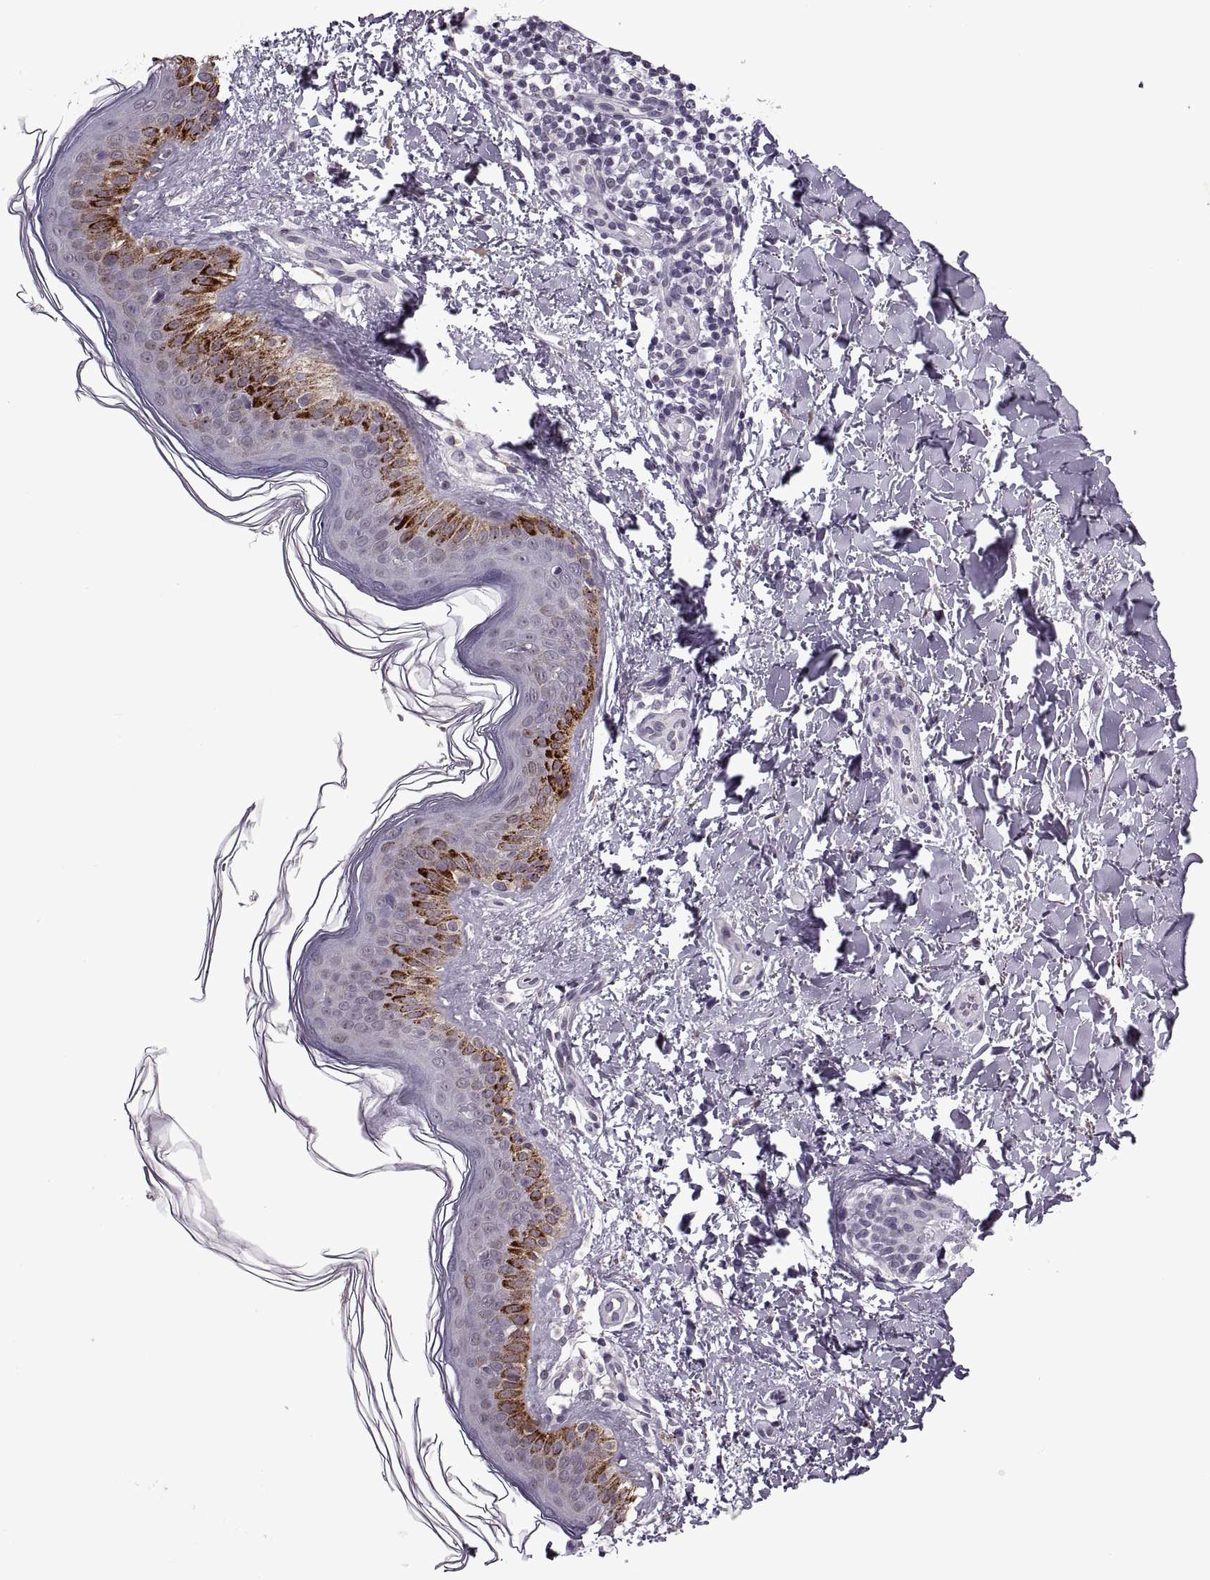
{"staining": {"intensity": "negative", "quantity": "none", "location": "none"}, "tissue": "skin cancer", "cell_type": "Tumor cells", "image_type": "cancer", "snomed": [{"axis": "morphology", "description": "Normal tissue, NOS"}, {"axis": "morphology", "description": "Basal cell carcinoma"}, {"axis": "topography", "description": "Skin"}], "caption": "Protein analysis of basal cell carcinoma (skin) shows no significant positivity in tumor cells.", "gene": "PRSS37", "patient": {"sex": "male", "age": 46}}